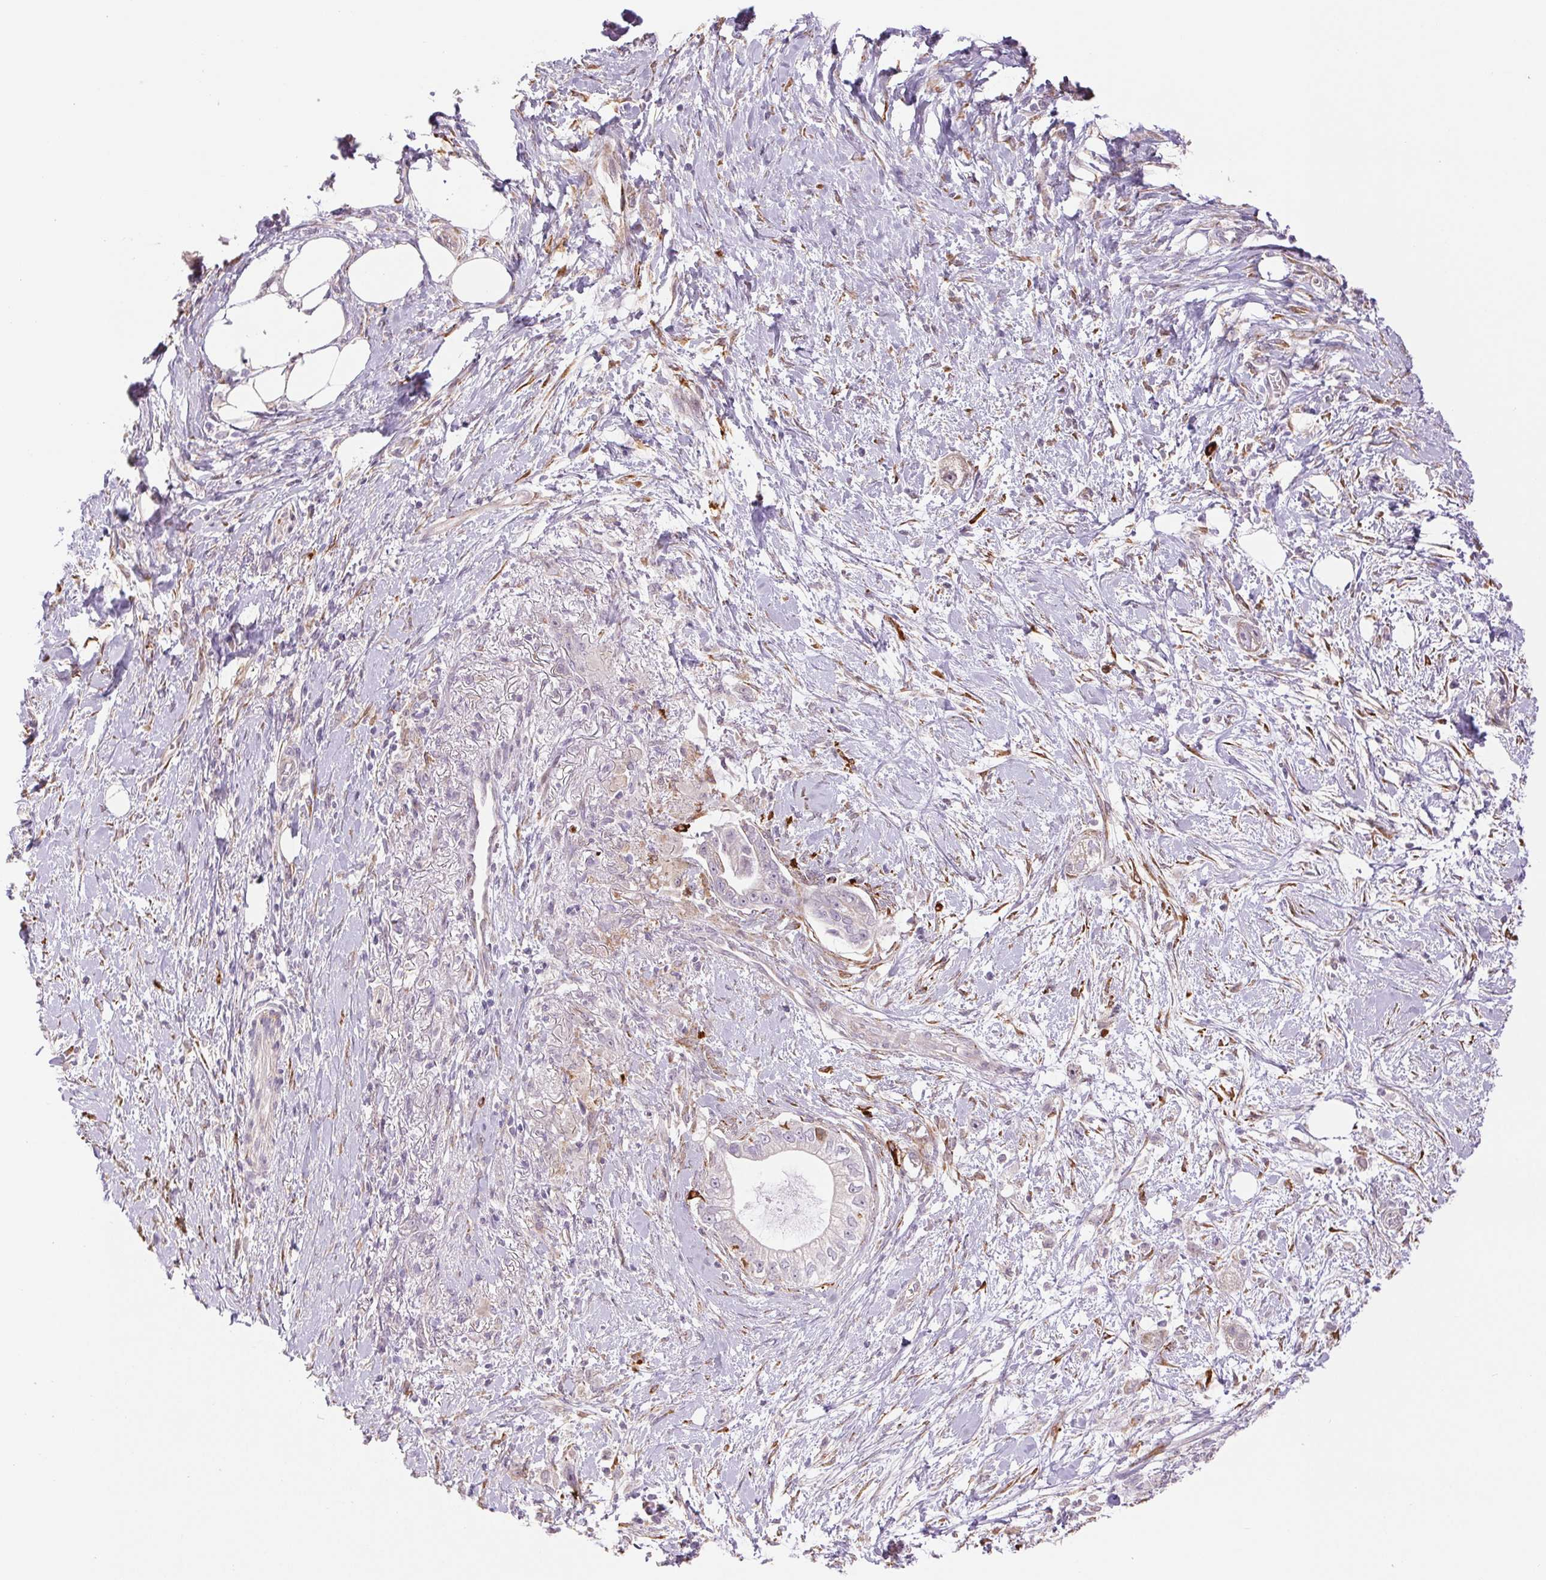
{"staining": {"intensity": "negative", "quantity": "none", "location": "none"}, "tissue": "pancreatic cancer", "cell_type": "Tumor cells", "image_type": "cancer", "snomed": [{"axis": "morphology", "description": "Adenocarcinoma, NOS"}, {"axis": "topography", "description": "Pancreas"}], "caption": "Human pancreatic adenocarcinoma stained for a protein using immunohistochemistry (IHC) exhibits no staining in tumor cells.", "gene": "METTL17", "patient": {"sex": "male", "age": 70}}